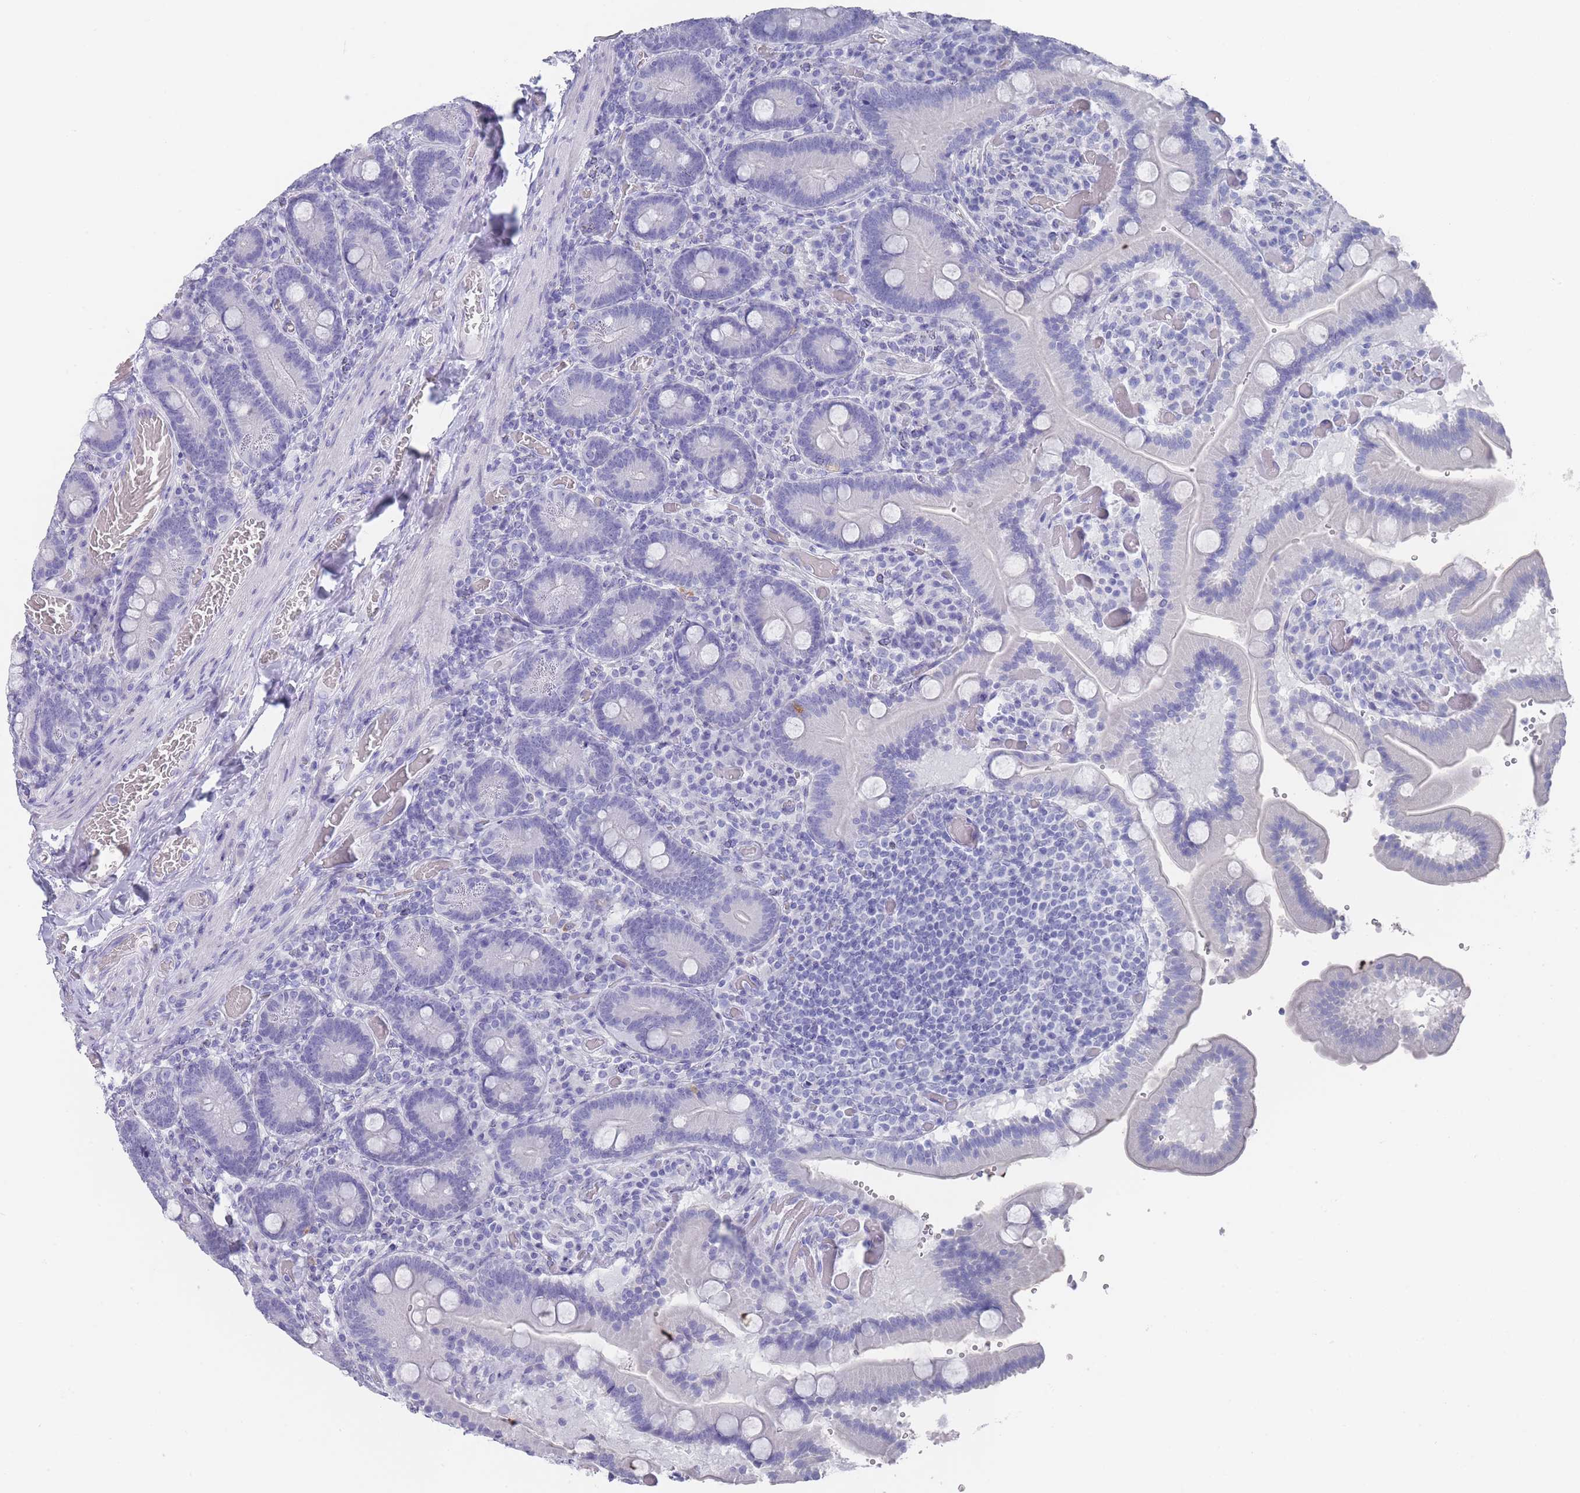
{"staining": {"intensity": "negative", "quantity": "none", "location": "none"}, "tissue": "duodenum", "cell_type": "Glandular cells", "image_type": "normal", "snomed": [{"axis": "morphology", "description": "Normal tissue, NOS"}, {"axis": "topography", "description": "Duodenum"}], "caption": "High power microscopy histopathology image of an IHC micrograph of unremarkable duodenum, revealing no significant positivity in glandular cells. (Stains: DAB immunohistochemistry with hematoxylin counter stain, Microscopy: brightfield microscopy at high magnification).", "gene": "RAB2B", "patient": {"sex": "female", "age": 62}}